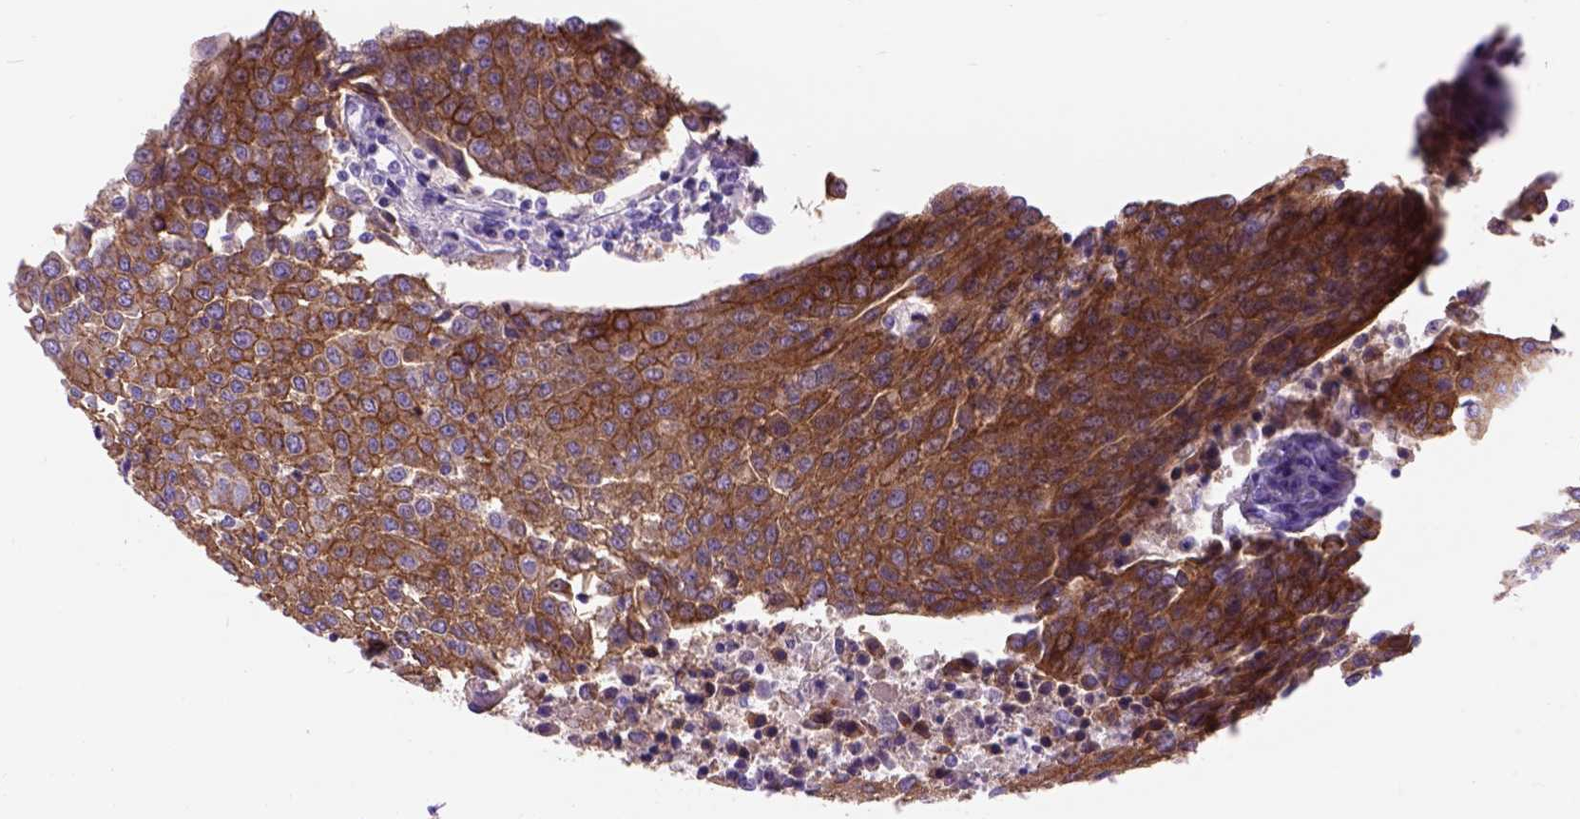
{"staining": {"intensity": "moderate", "quantity": ">75%", "location": "cytoplasmic/membranous"}, "tissue": "urothelial cancer", "cell_type": "Tumor cells", "image_type": "cancer", "snomed": [{"axis": "morphology", "description": "Urothelial carcinoma, High grade"}, {"axis": "topography", "description": "Urinary bladder"}], "caption": "Immunohistochemical staining of urothelial cancer shows moderate cytoplasmic/membranous protein positivity in approximately >75% of tumor cells. (DAB (3,3'-diaminobenzidine) IHC, brown staining for protein, blue staining for nuclei).", "gene": "EGFR", "patient": {"sex": "female", "age": 85}}